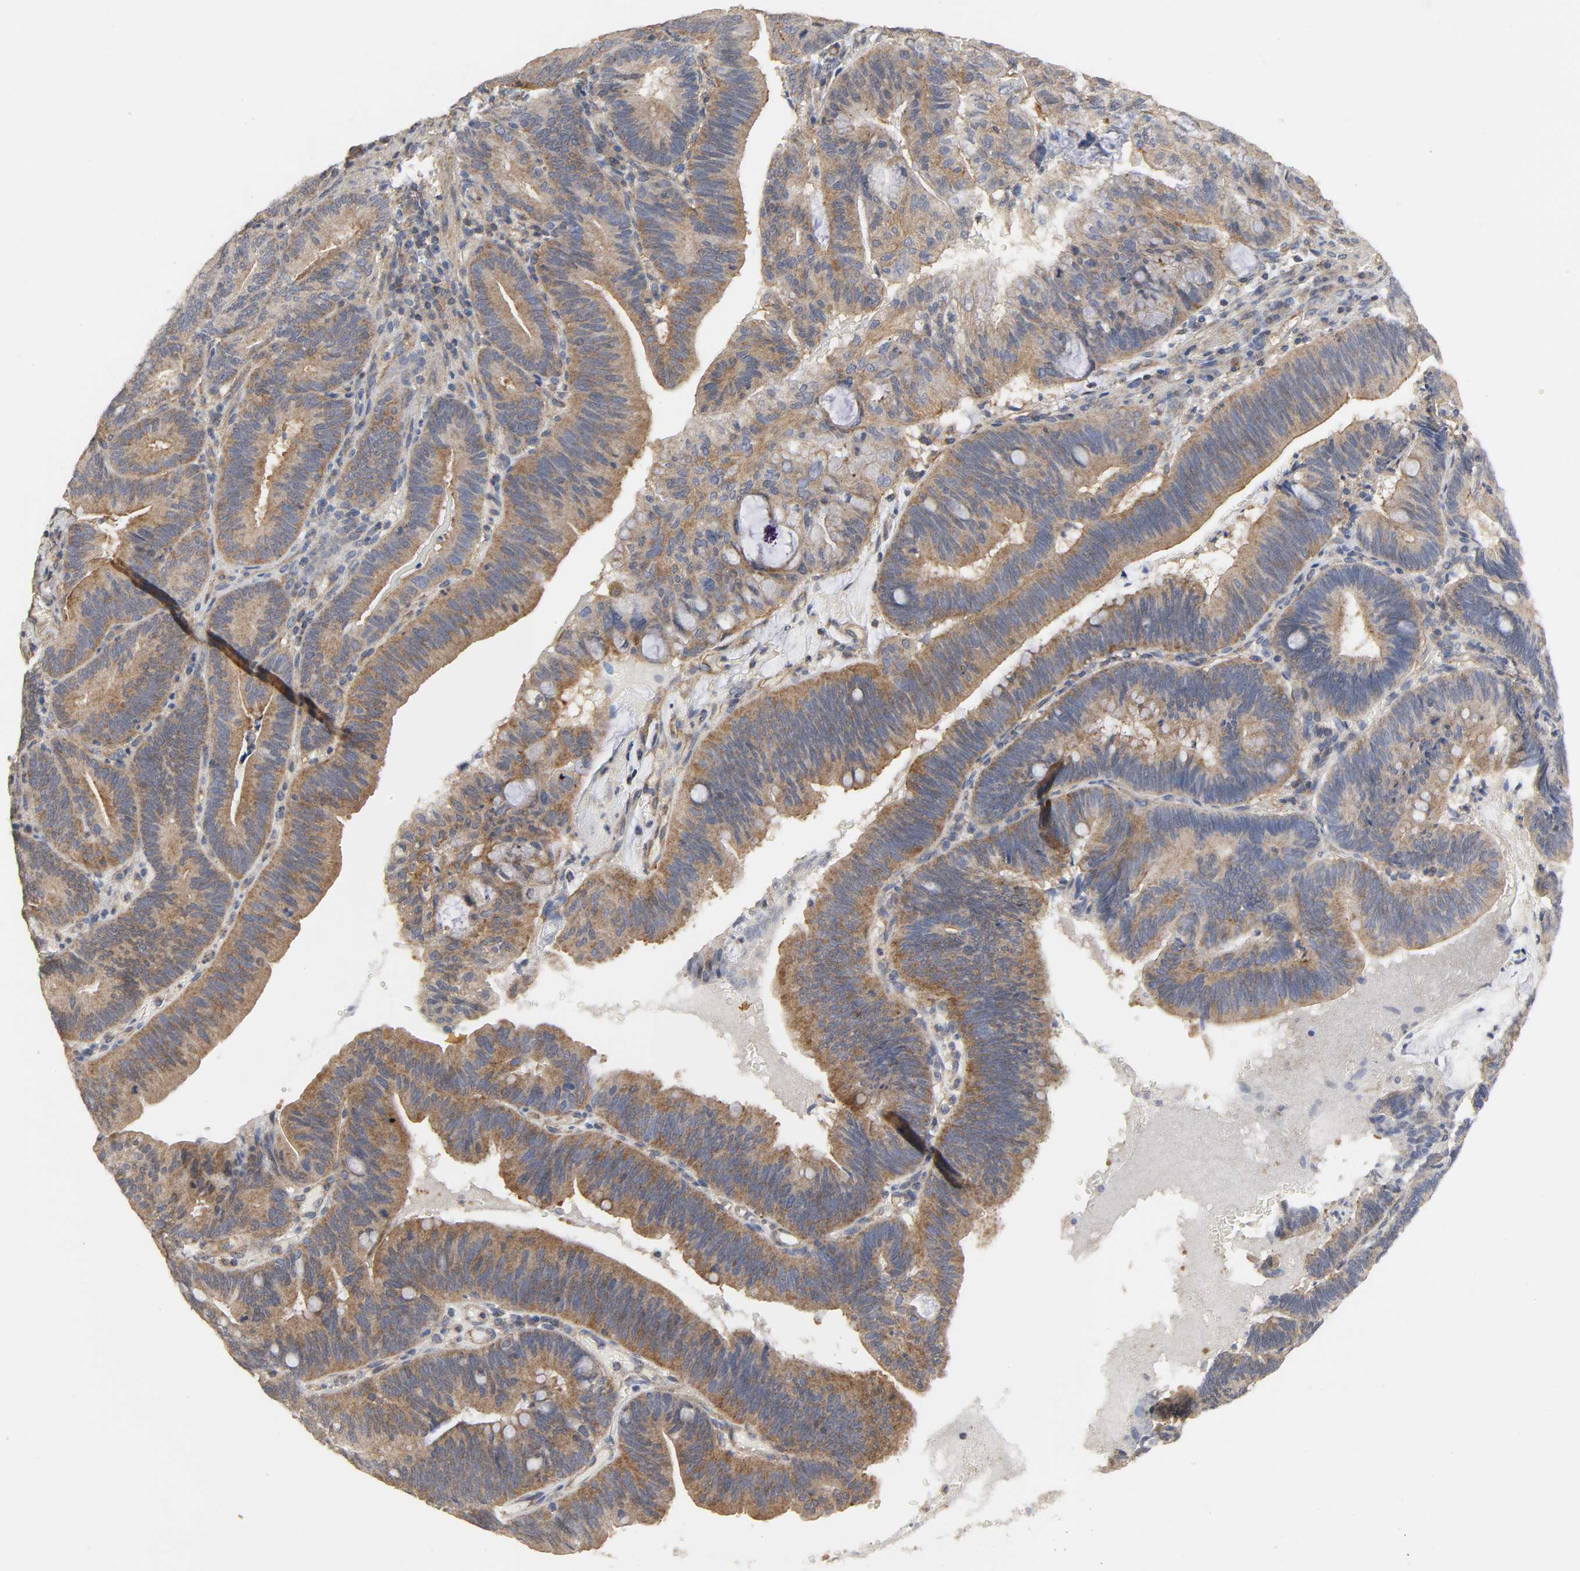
{"staining": {"intensity": "strong", "quantity": ">75%", "location": "cytoplasmic/membranous"}, "tissue": "pancreatic cancer", "cell_type": "Tumor cells", "image_type": "cancer", "snomed": [{"axis": "morphology", "description": "Adenocarcinoma, NOS"}, {"axis": "topography", "description": "Pancreas"}], "caption": "A high amount of strong cytoplasmic/membranous expression is identified in approximately >75% of tumor cells in pancreatic cancer tissue.", "gene": "SH3GLB1", "patient": {"sex": "male", "age": 82}}